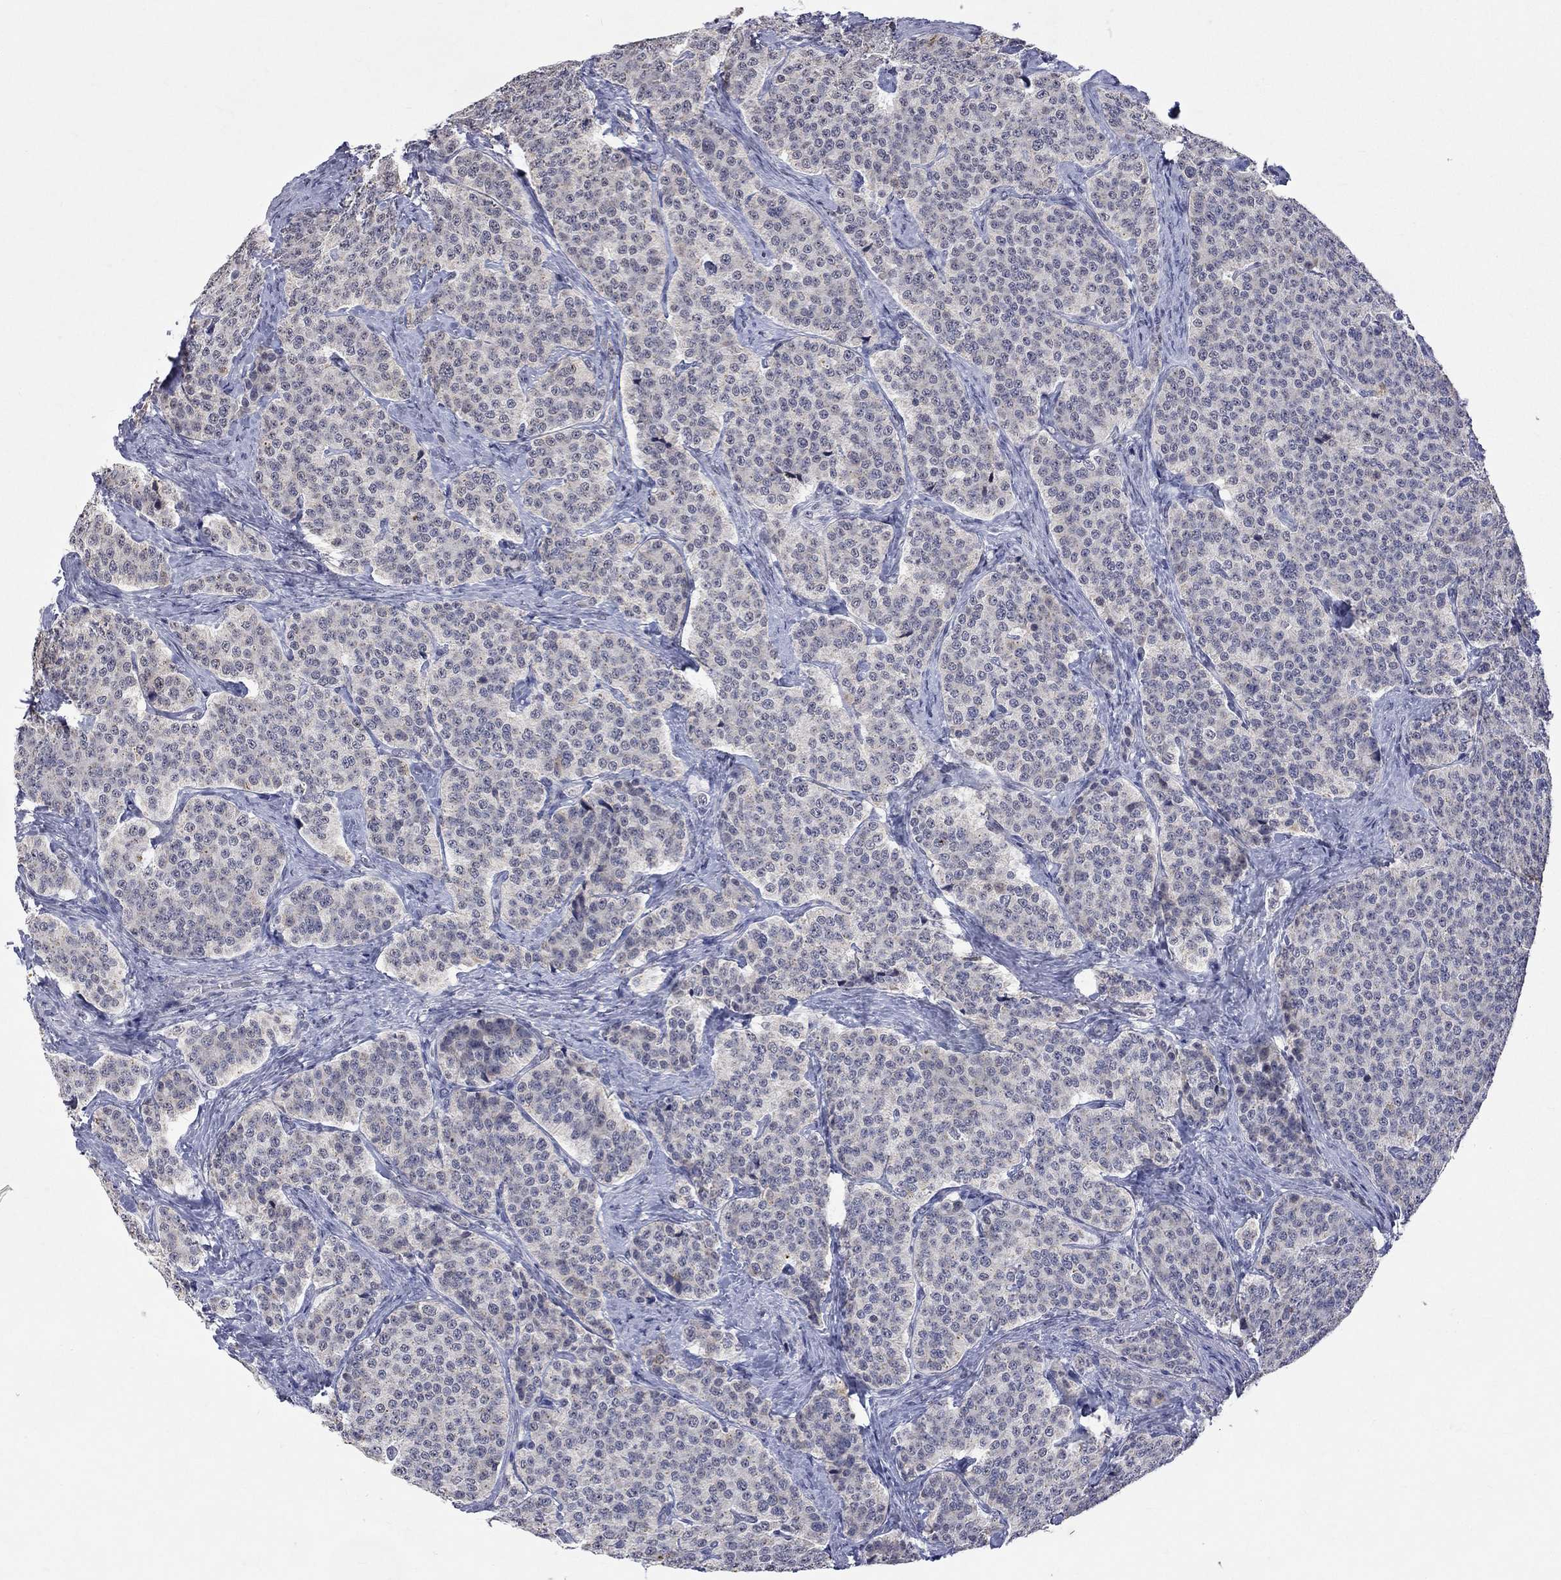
{"staining": {"intensity": "negative", "quantity": "none", "location": "none"}, "tissue": "carcinoid", "cell_type": "Tumor cells", "image_type": "cancer", "snomed": [{"axis": "morphology", "description": "Carcinoid, malignant, NOS"}, {"axis": "topography", "description": "Small intestine"}], "caption": "Immunohistochemistry (IHC) image of neoplastic tissue: carcinoid stained with DAB shows no significant protein expression in tumor cells.", "gene": "TMEM143", "patient": {"sex": "female", "age": 58}}